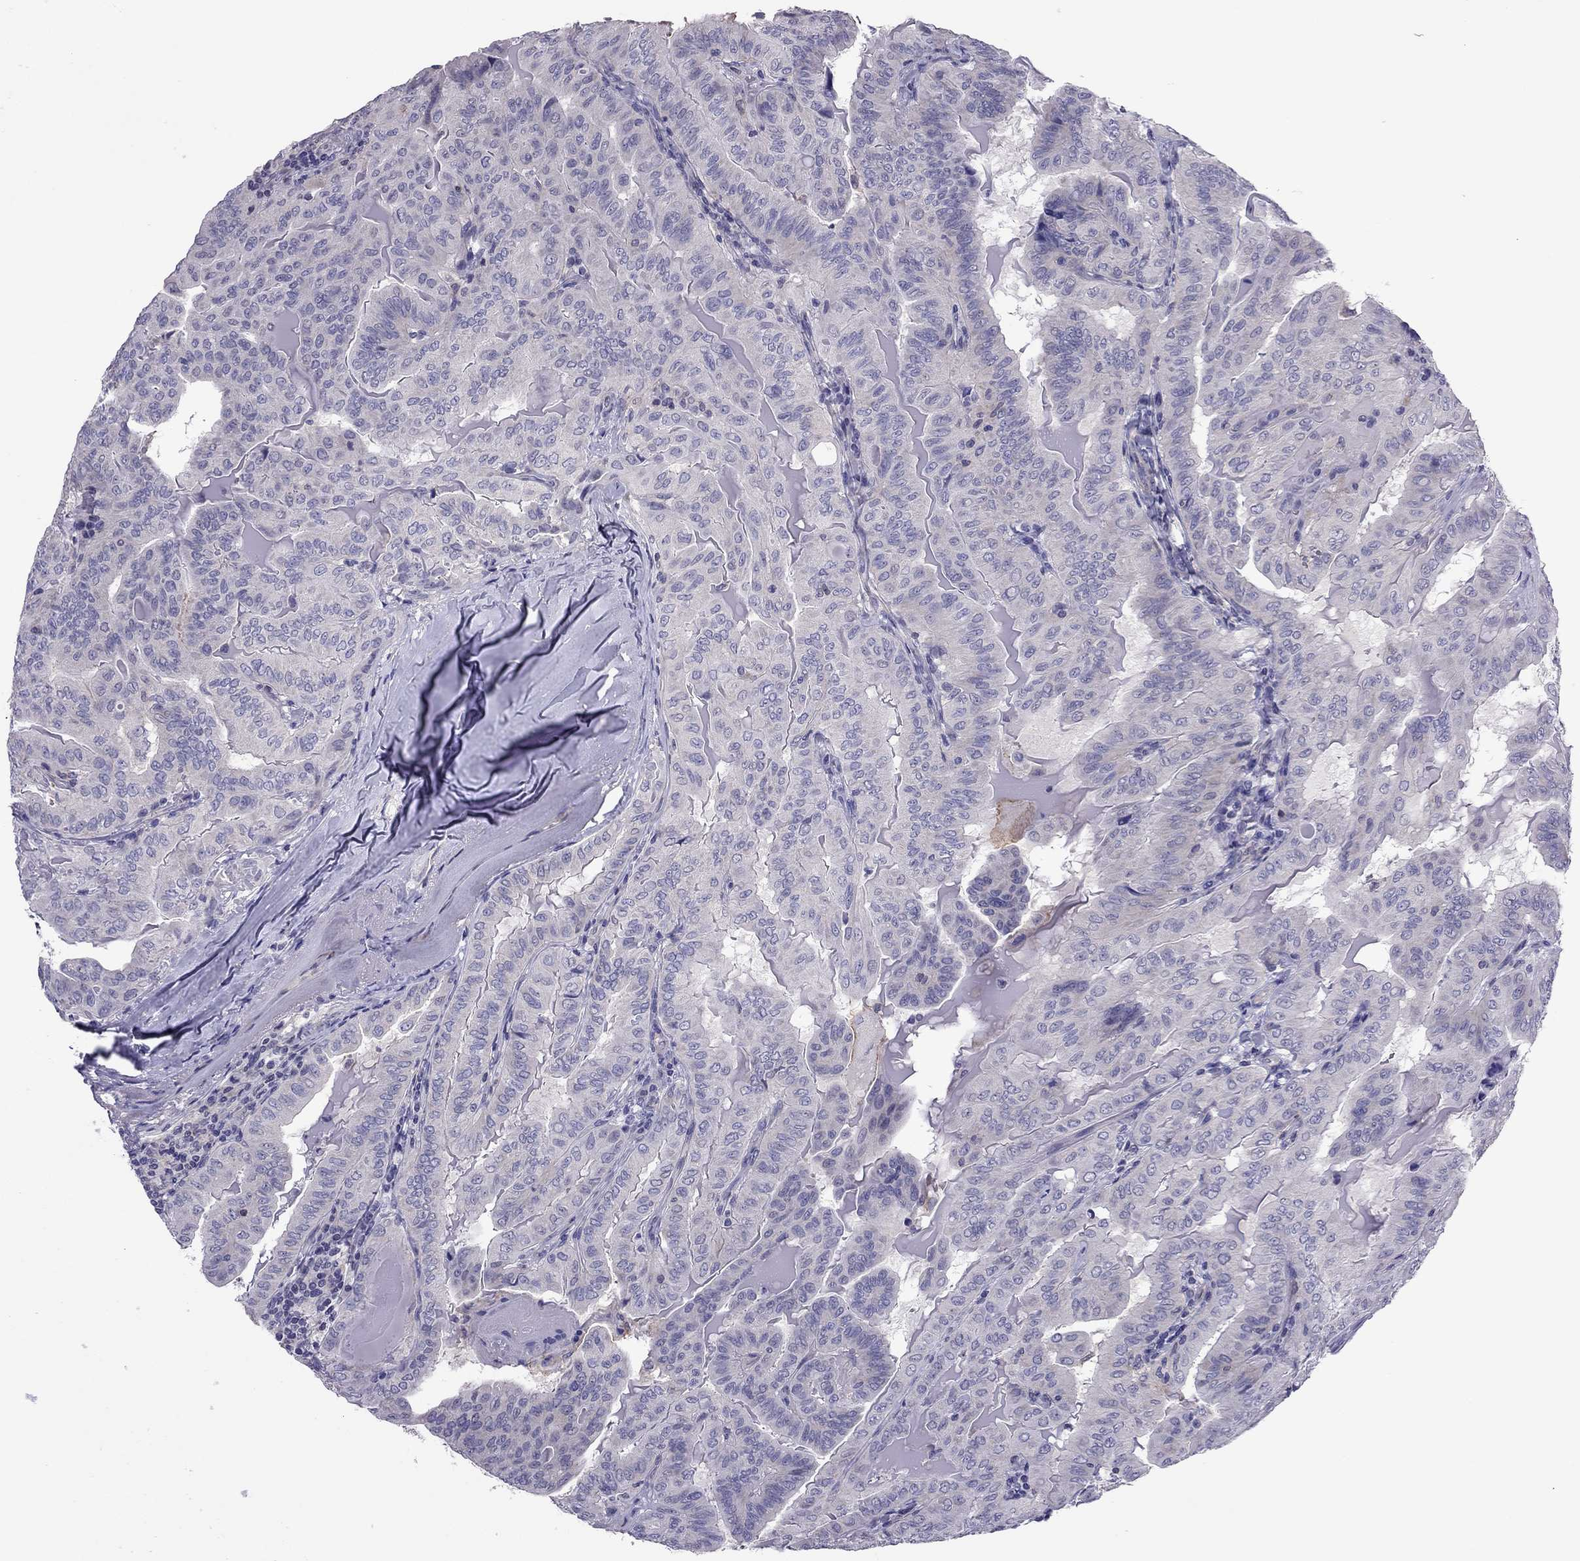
{"staining": {"intensity": "weak", "quantity": "<25%", "location": "cytoplasmic/membranous"}, "tissue": "thyroid cancer", "cell_type": "Tumor cells", "image_type": "cancer", "snomed": [{"axis": "morphology", "description": "Papillary adenocarcinoma, NOS"}, {"axis": "topography", "description": "Thyroid gland"}], "caption": "Immunohistochemistry (IHC) micrograph of neoplastic tissue: thyroid papillary adenocarcinoma stained with DAB displays no significant protein staining in tumor cells.", "gene": "SLC16A8", "patient": {"sex": "female", "age": 68}}